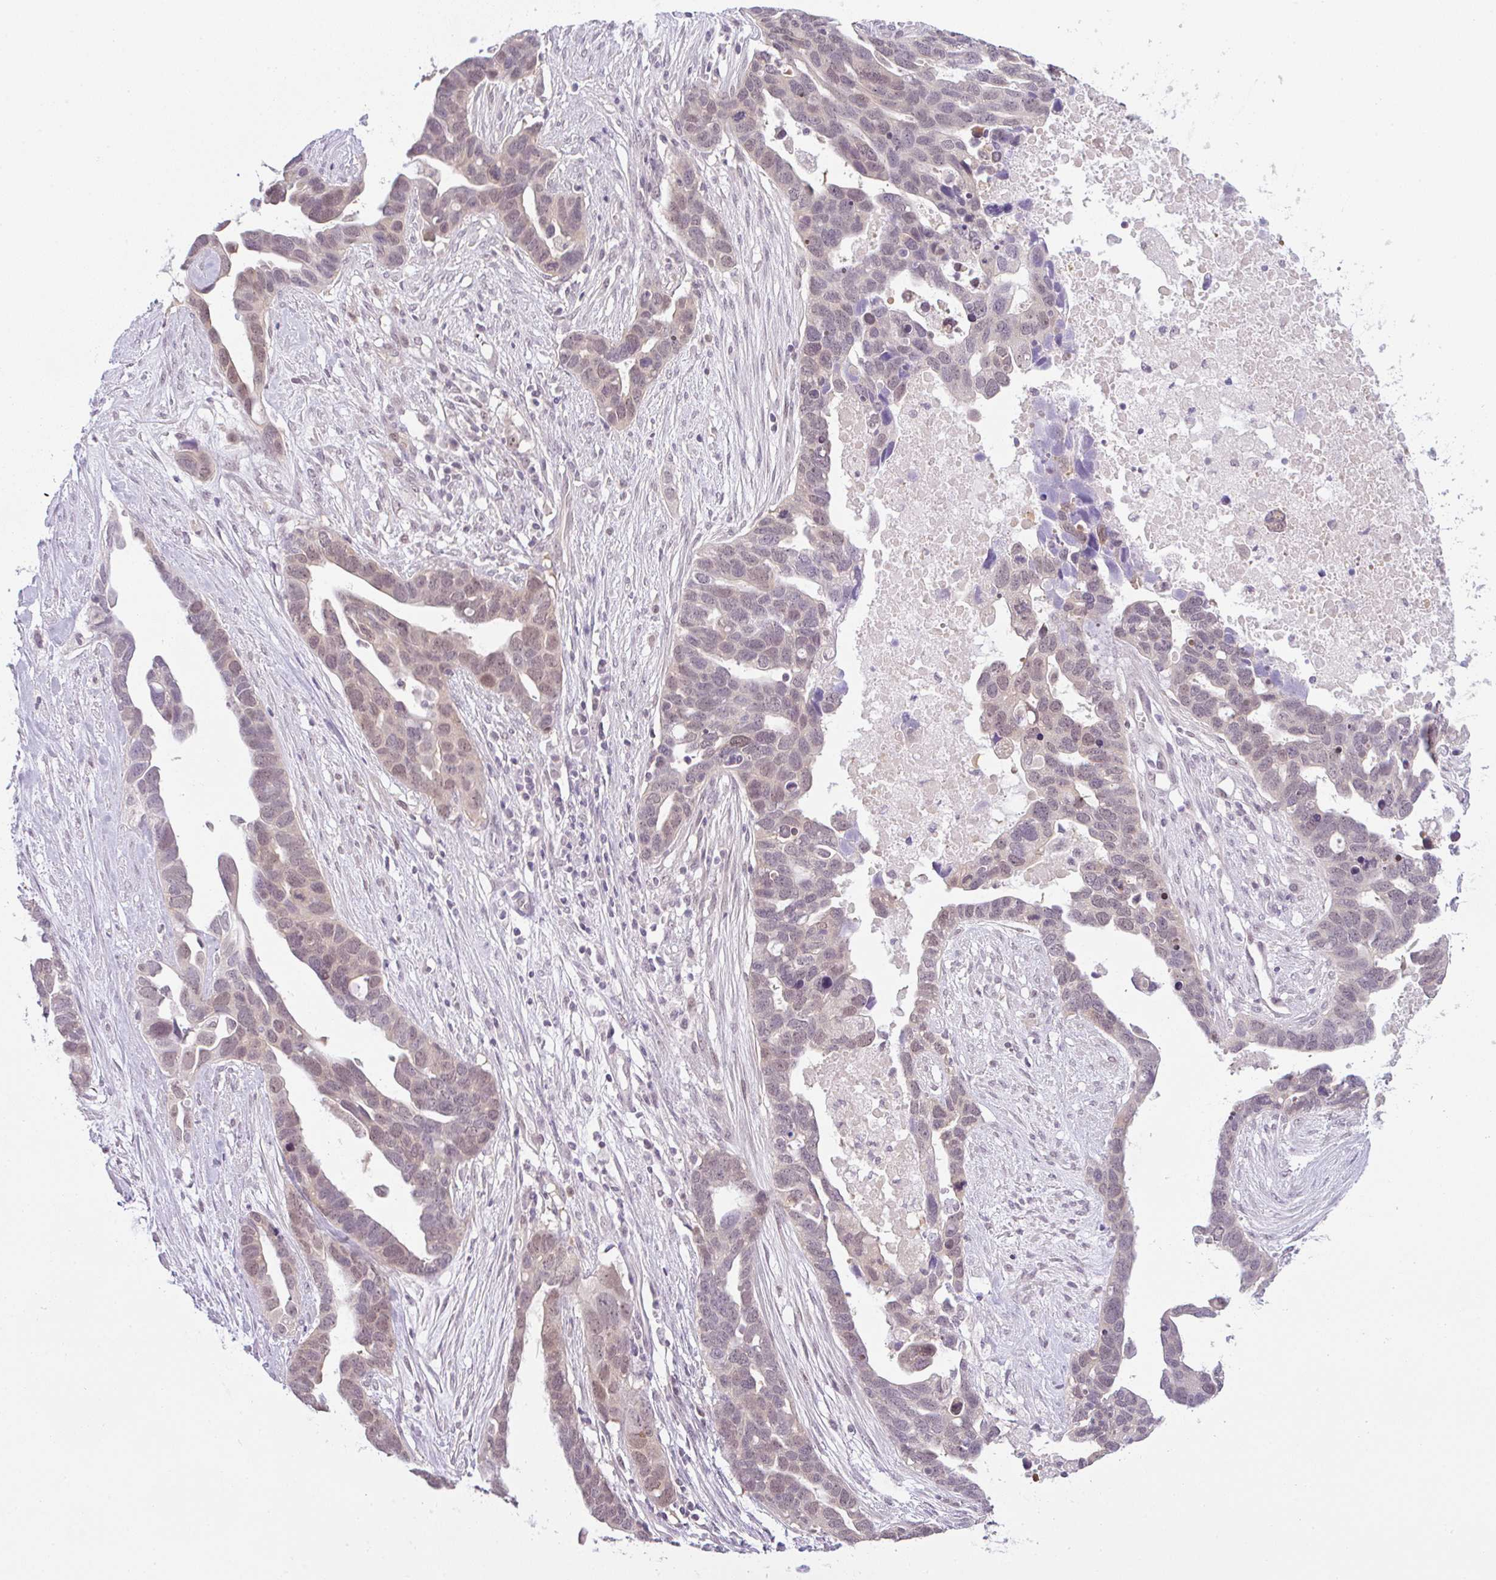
{"staining": {"intensity": "weak", "quantity": "25%-75%", "location": "nuclear"}, "tissue": "ovarian cancer", "cell_type": "Tumor cells", "image_type": "cancer", "snomed": [{"axis": "morphology", "description": "Cystadenocarcinoma, serous, NOS"}, {"axis": "topography", "description": "Ovary"}], "caption": "Protein positivity by immunohistochemistry (IHC) shows weak nuclear positivity in about 25%-75% of tumor cells in ovarian cancer (serous cystadenocarcinoma).", "gene": "CSE1L", "patient": {"sex": "female", "age": 54}}